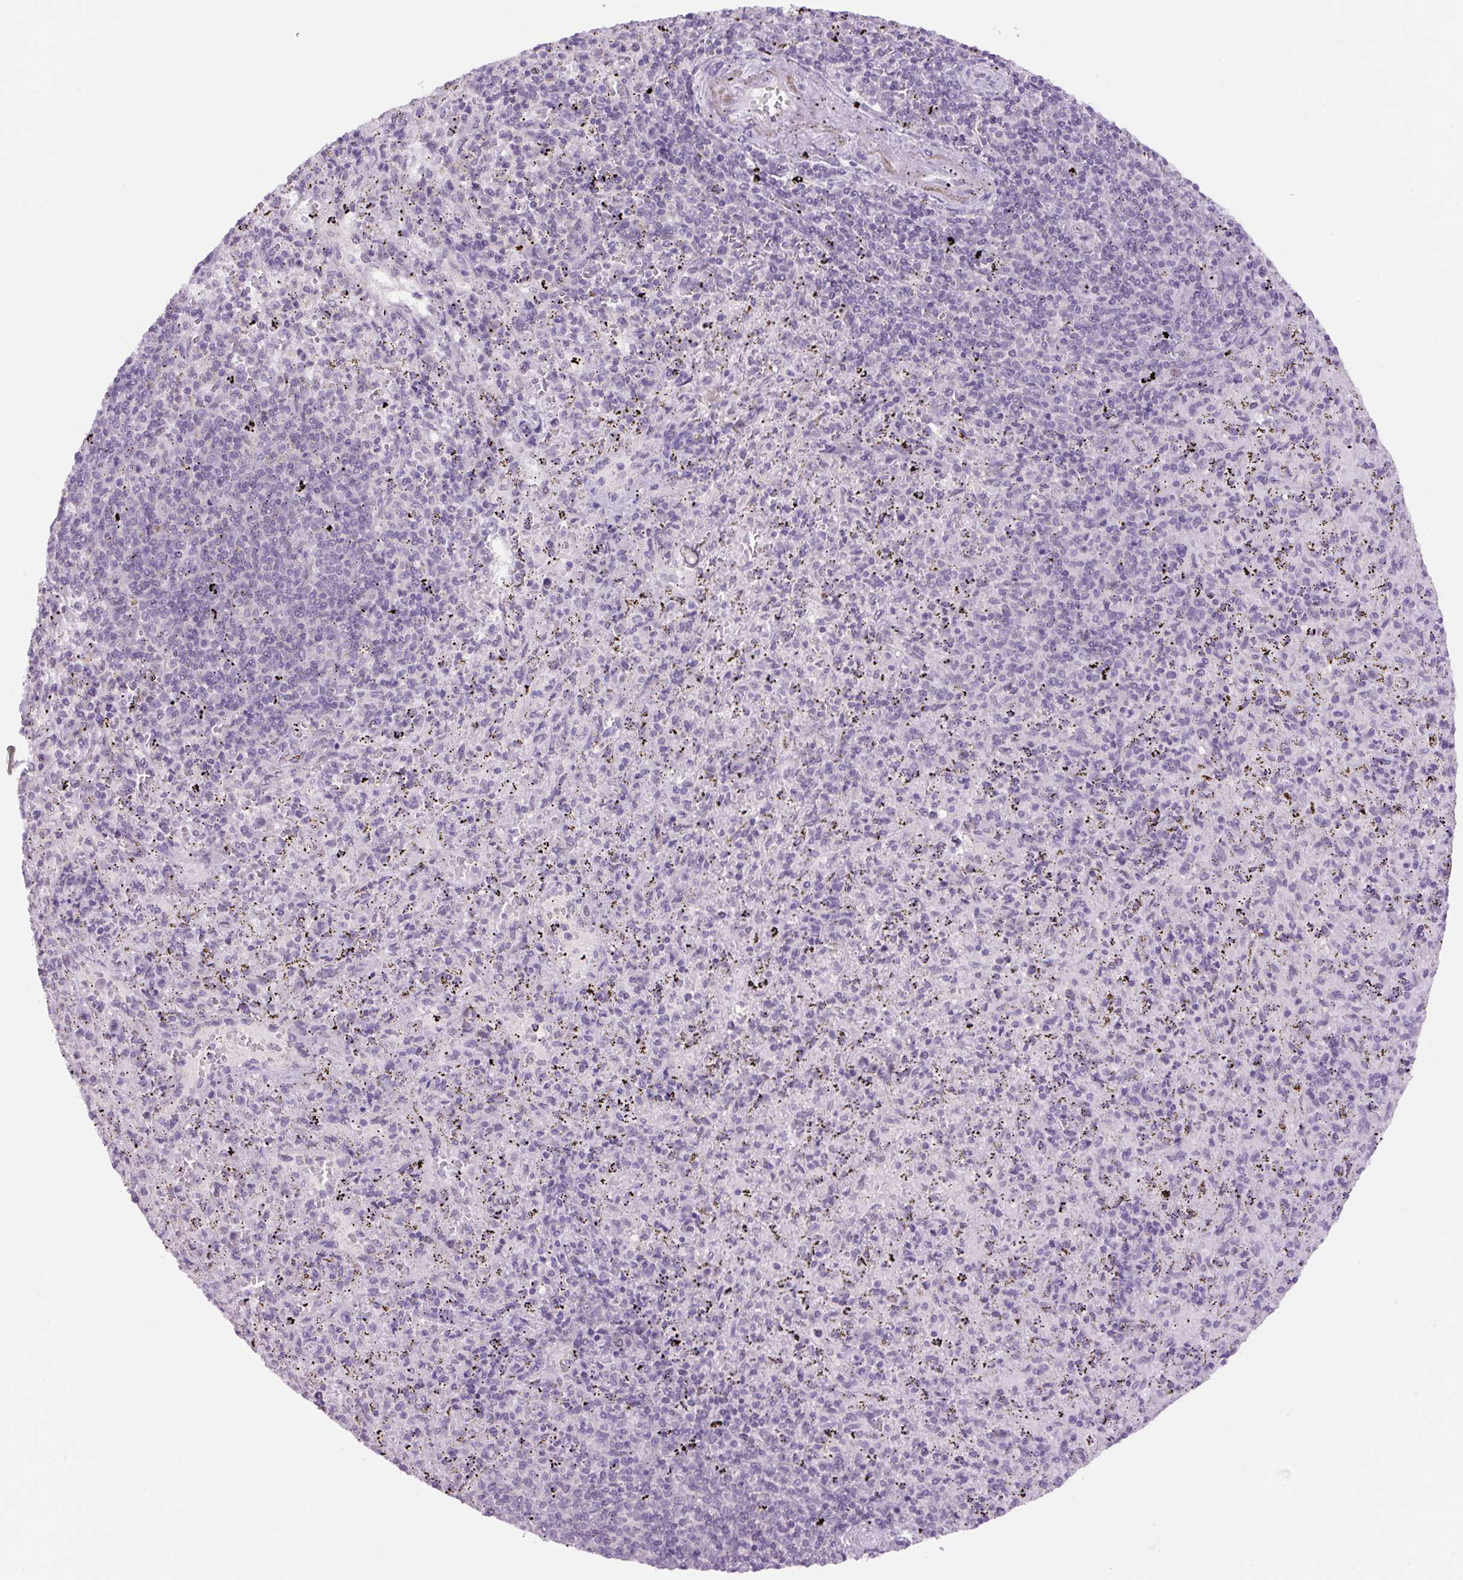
{"staining": {"intensity": "negative", "quantity": "none", "location": "none"}, "tissue": "spleen", "cell_type": "Cells in red pulp", "image_type": "normal", "snomed": [{"axis": "morphology", "description": "Normal tissue, NOS"}, {"axis": "topography", "description": "Spleen"}], "caption": "High magnification brightfield microscopy of normal spleen stained with DAB (3,3'-diaminobenzidine) (brown) and counterstained with hematoxylin (blue): cells in red pulp show no significant expression.", "gene": "RYBP", "patient": {"sex": "male", "age": 57}}